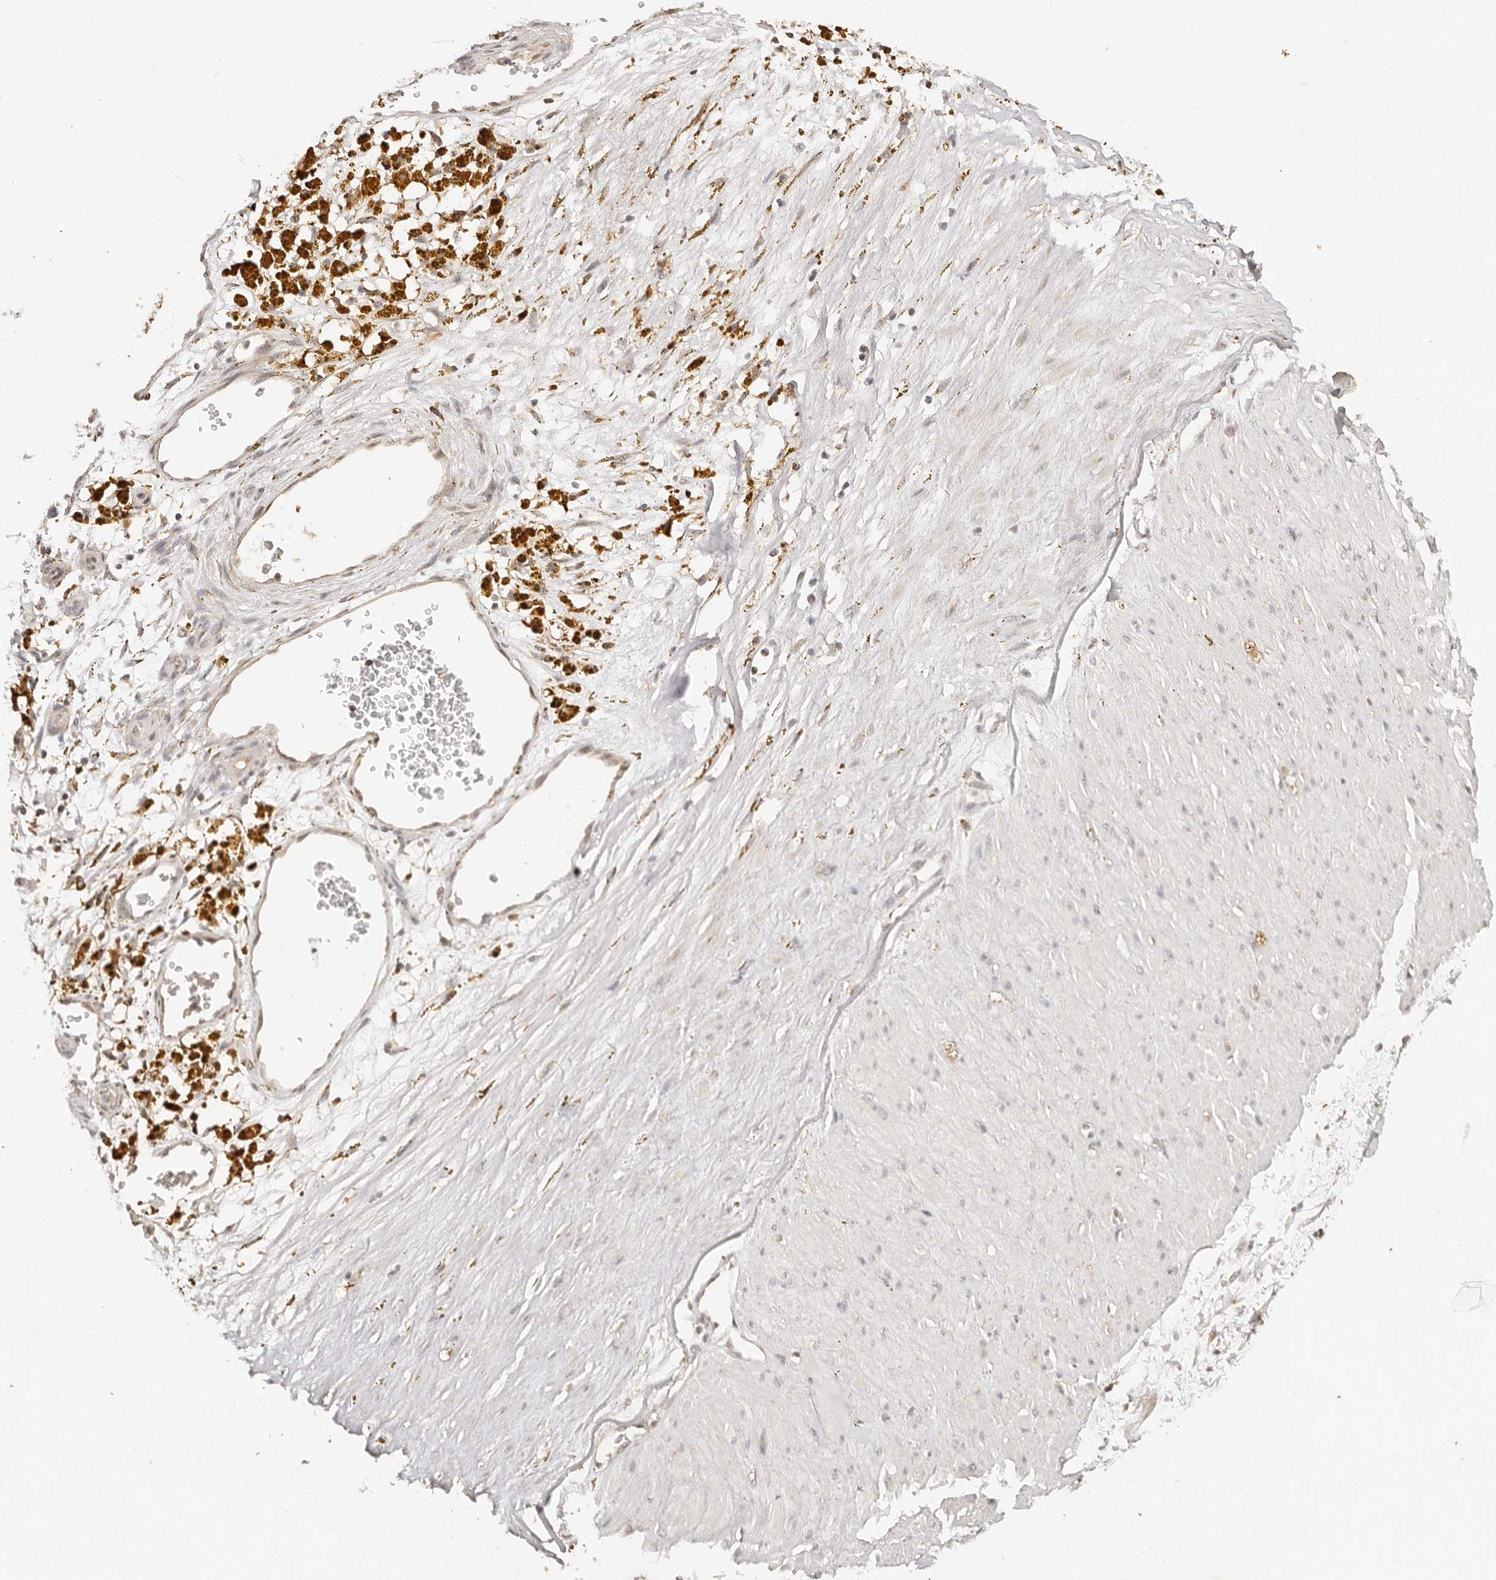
{"staining": {"intensity": "moderate", "quantity": ">75%", "location": "cytoplasmic/membranous"}, "tissue": "adipose tissue", "cell_type": "Adipocytes", "image_type": "normal", "snomed": [{"axis": "morphology", "description": "Normal tissue, NOS"}, {"axis": "topography", "description": "Soft tissue"}], "caption": "Protein staining exhibits moderate cytoplasmic/membranous expression in approximately >75% of adipocytes in unremarkable adipose tissue.", "gene": "PSMA5", "patient": {"sex": "male", "age": 72}}